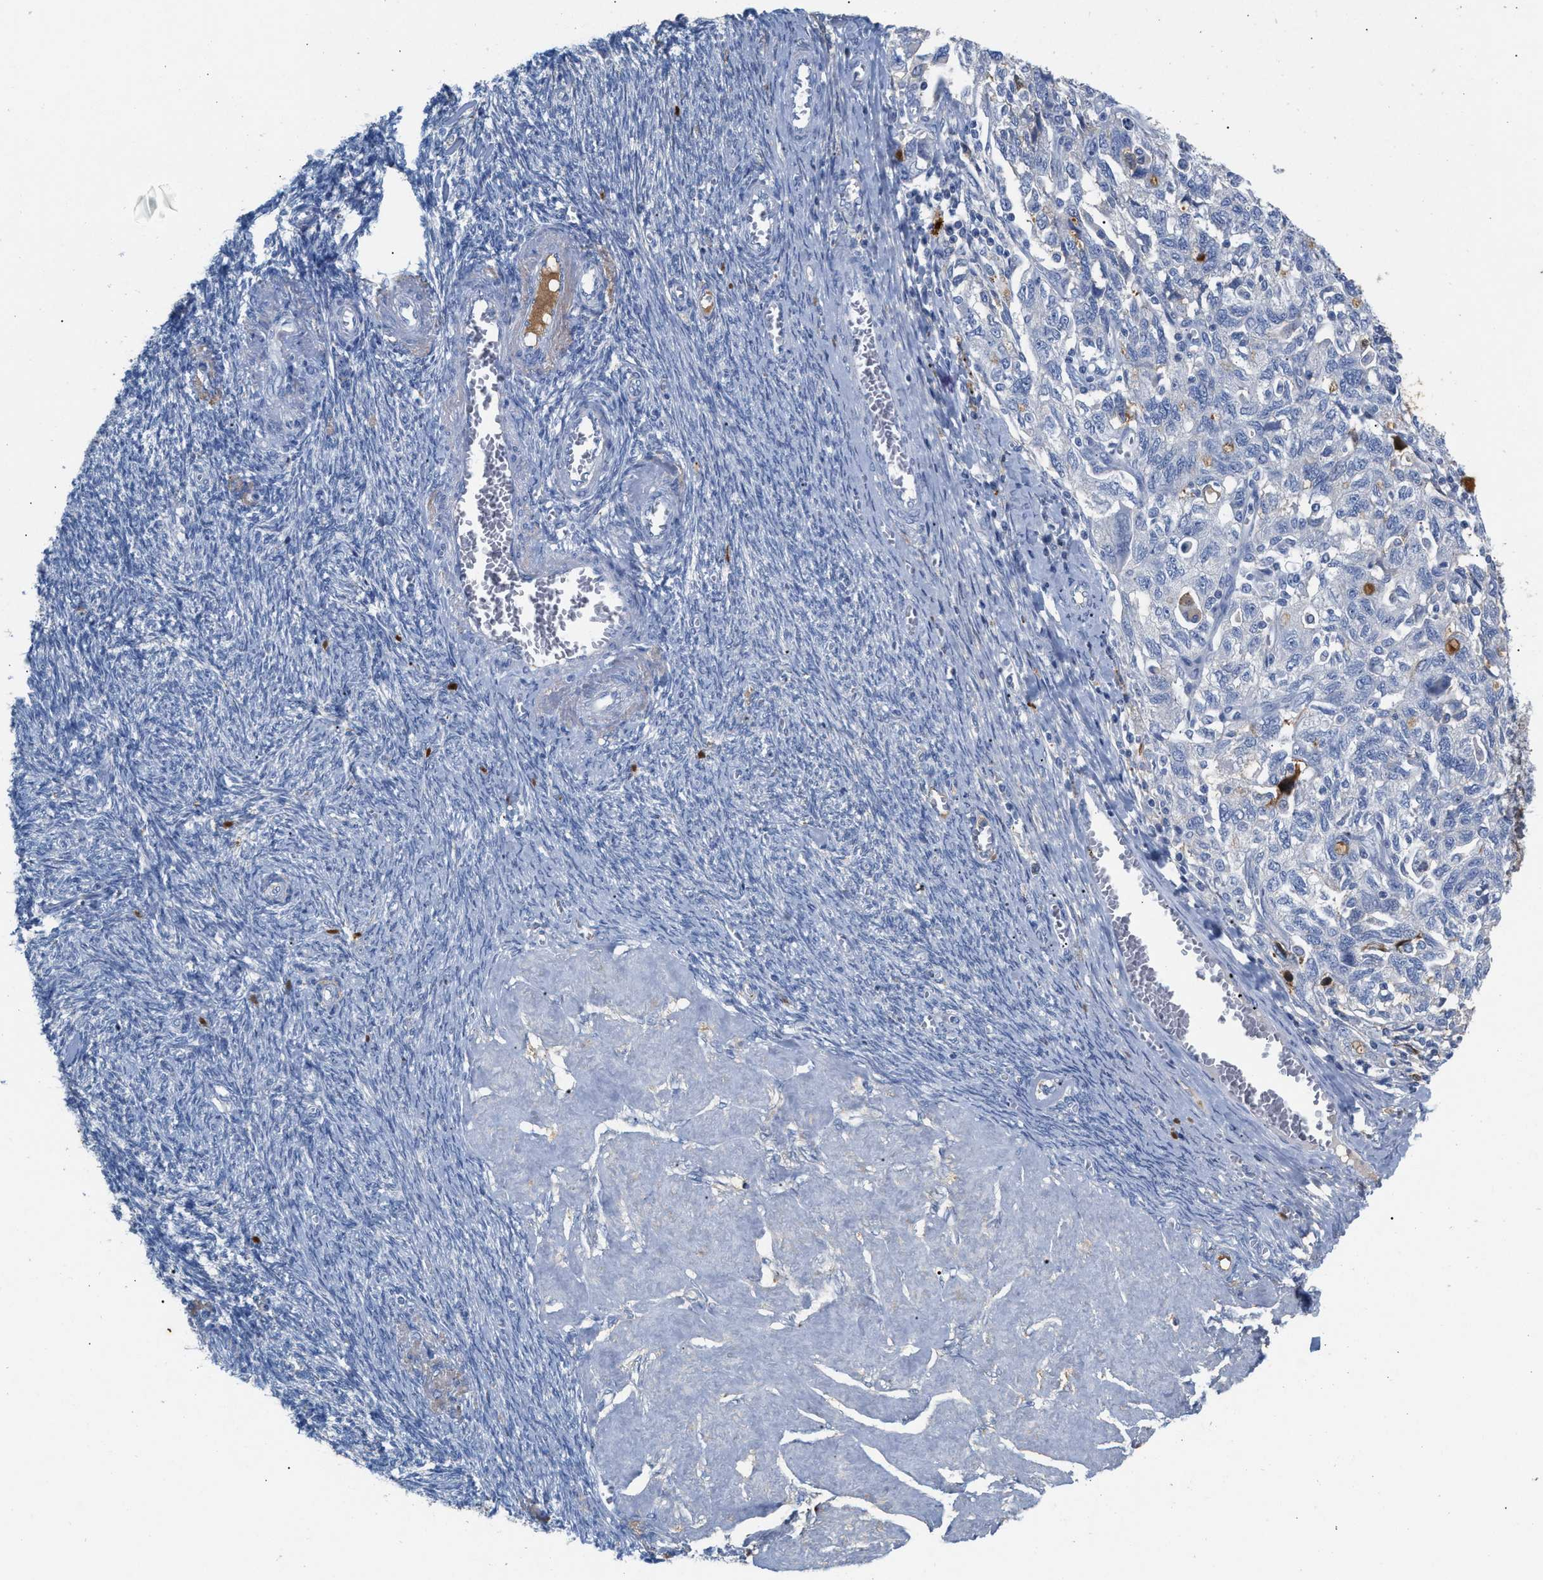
{"staining": {"intensity": "negative", "quantity": "none", "location": "none"}, "tissue": "ovarian cancer", "cell_type": "Tumor cells", "image_type": "cancer", "snomed": [{"axis": "morphology", "description": "Carcinoma, NOS"}, {"axis": "morphology", "description": "Cystadenocarcinoma, serous, NOS"}, {"axis": "topography", "description": "Ovary"}], "caption": "The micrograph displays no staining of tumor cells in ovarian cancer.", "gene": "APOH", "patient": {"sex": "female", "age": 69}}